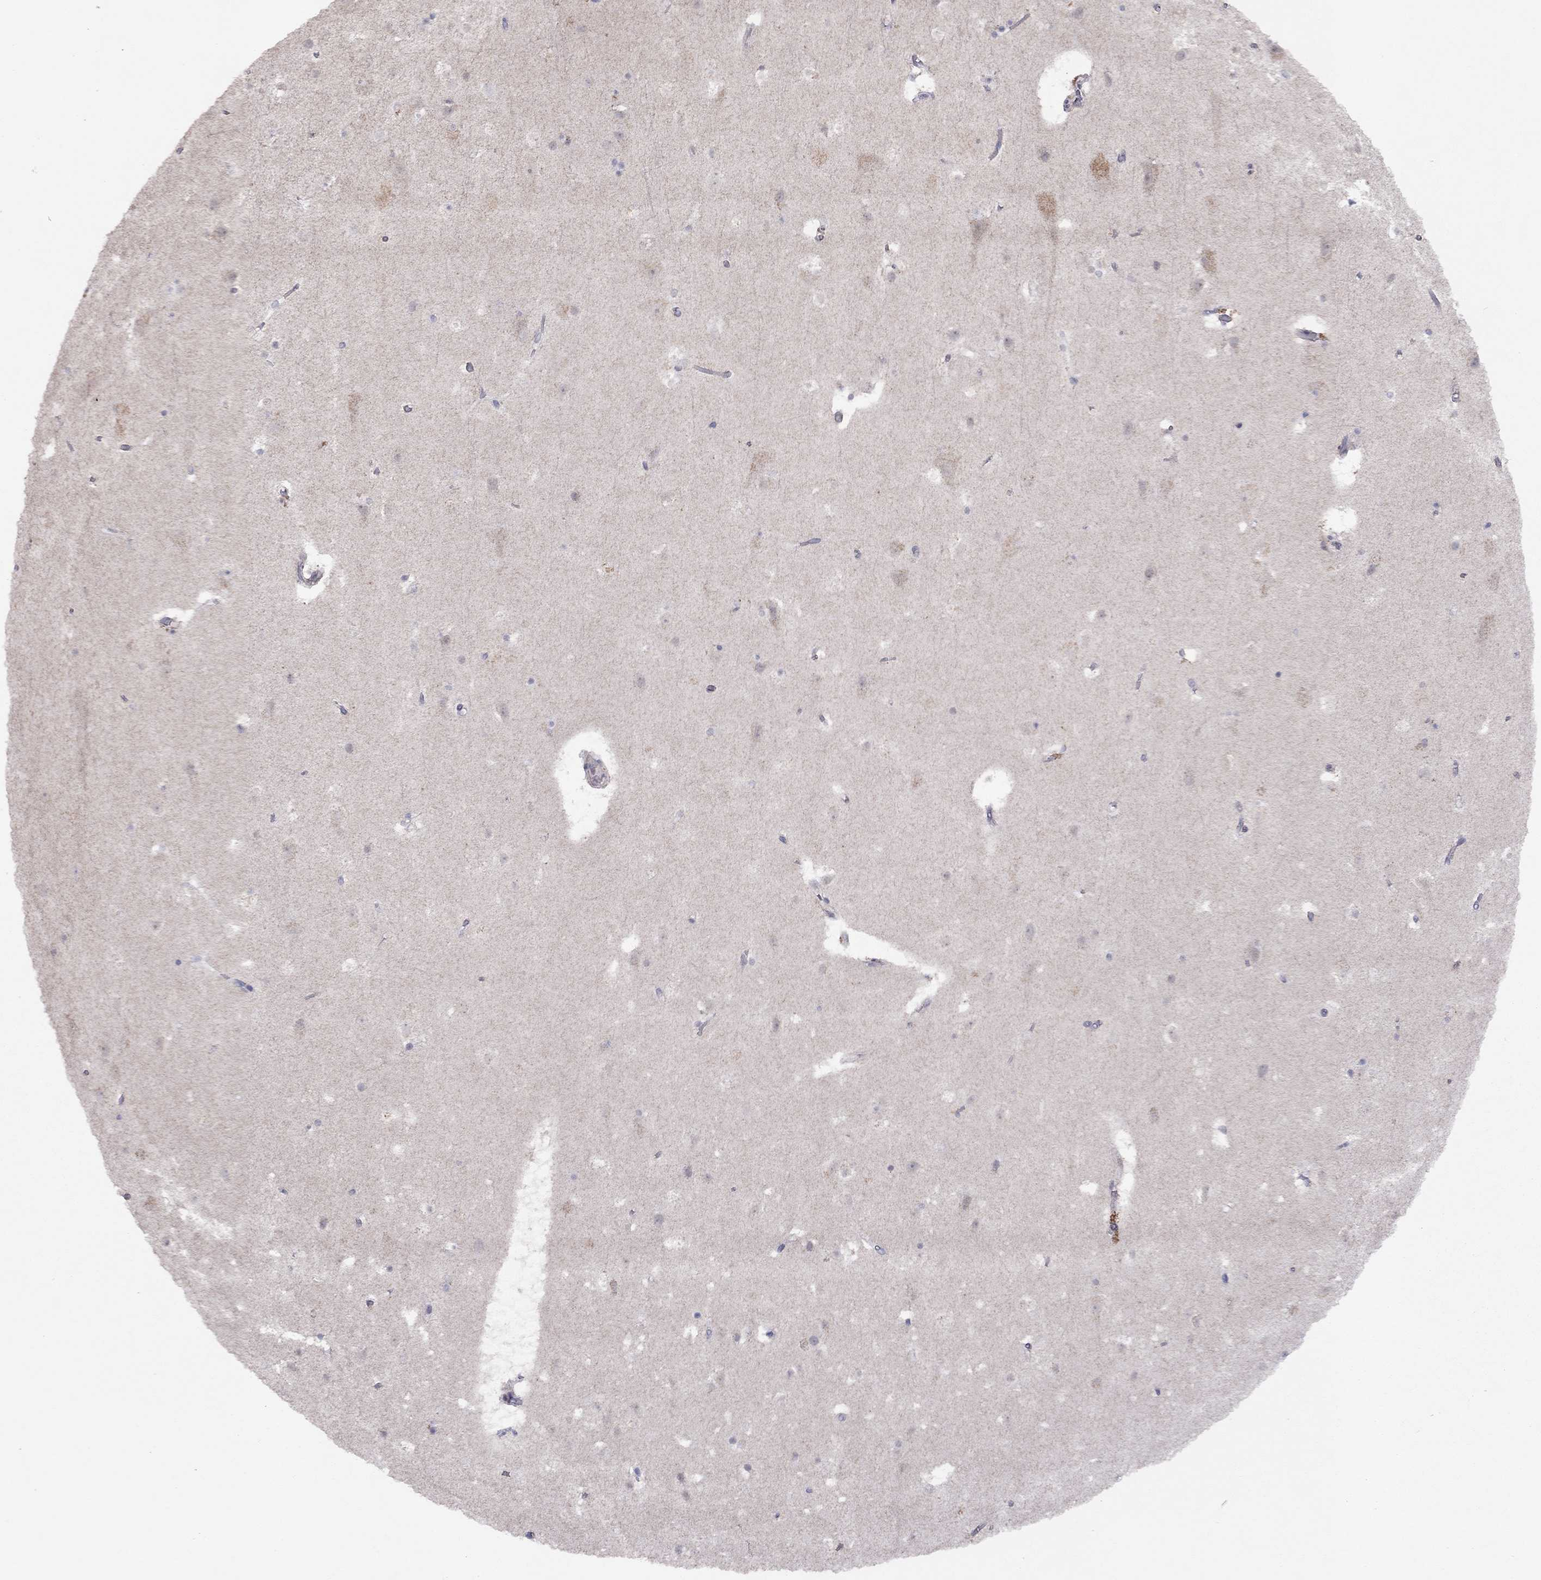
{"staining": {"intensity": "negative", "quantity": "none", "location": "none"}, "tissue": "cerebral cortex", "cell_type": "Endothelial cells", "image_type": "normal", "snomed": [{"axis": "morphology", "description": "Normal tissue, NOS"}, {"axis": "topography", "description": "Cerebral cortex"}], "caption": "Immunohistochemistry (IHC) photomicrograph of unremarkable cerebral cortex: human cerebral cortex stained with DAB shows no significant protein positivity in endothelial cells.", "gene": "ESR2", "patient": {"sex": "female", "age": 42}}